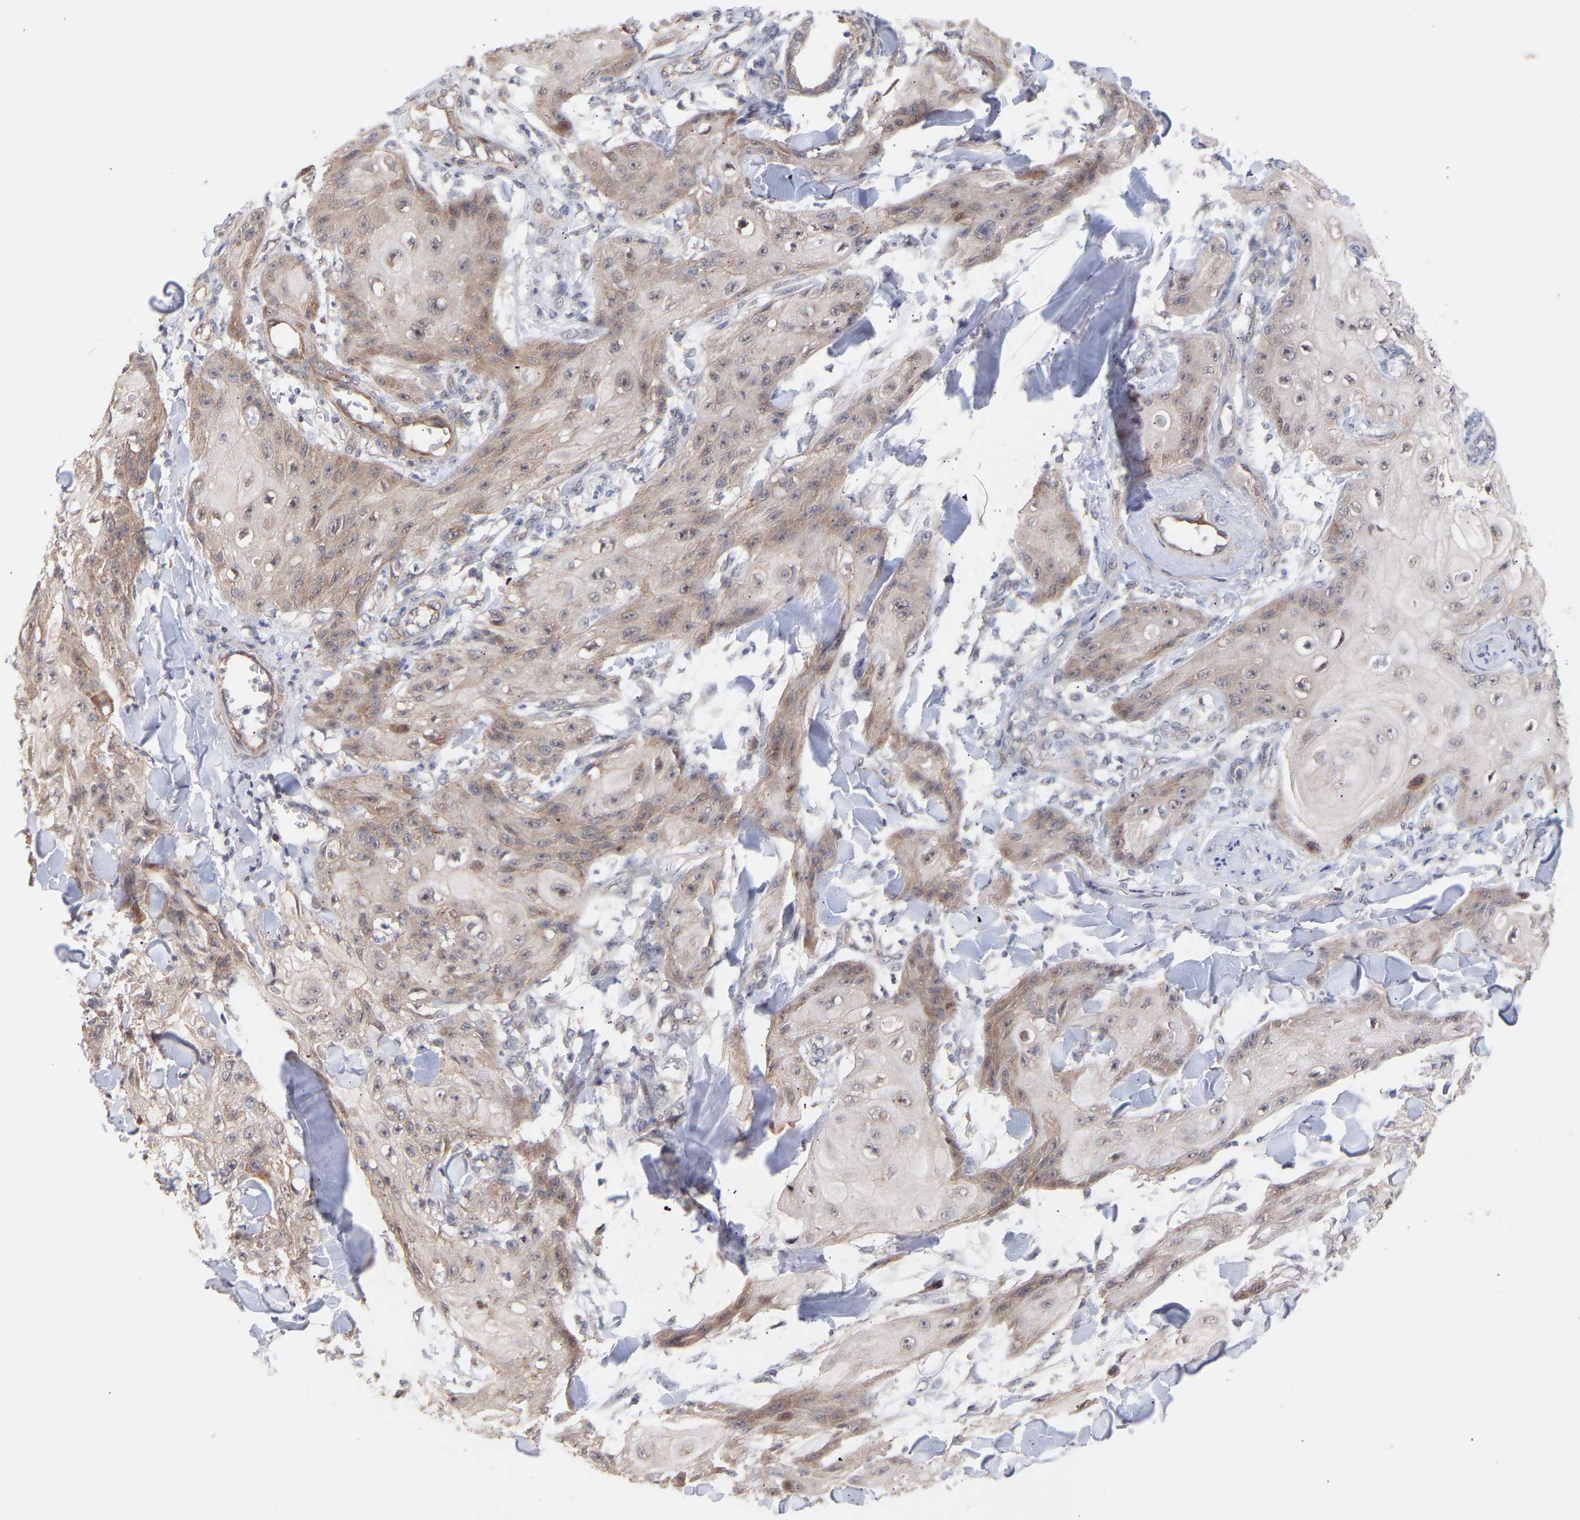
{"staining": {"intensity": "weak", "quantity": "25%-75%", "location": "nuclear"}, "tissue": "skin cancer", "cell_type": "Tumor cells", "image_type": "cancer", "snomed": [{"axis": "morphology", "description": "Squamous cell carcinoma, NOS"}, {"axis": "topography", "description": "Skin"}], "caption": "Protein expression analysis of human skin squamous cell carcinoma reveals weak nuclear staining in about 25%-75% of tumor cells. Using DAB (brown) and hematoxylin (blue) stains, captured at high magnification using brightfield microscopy.", "gene": "PDLIM5", "patient": {"sex": "male", "age": 74}}